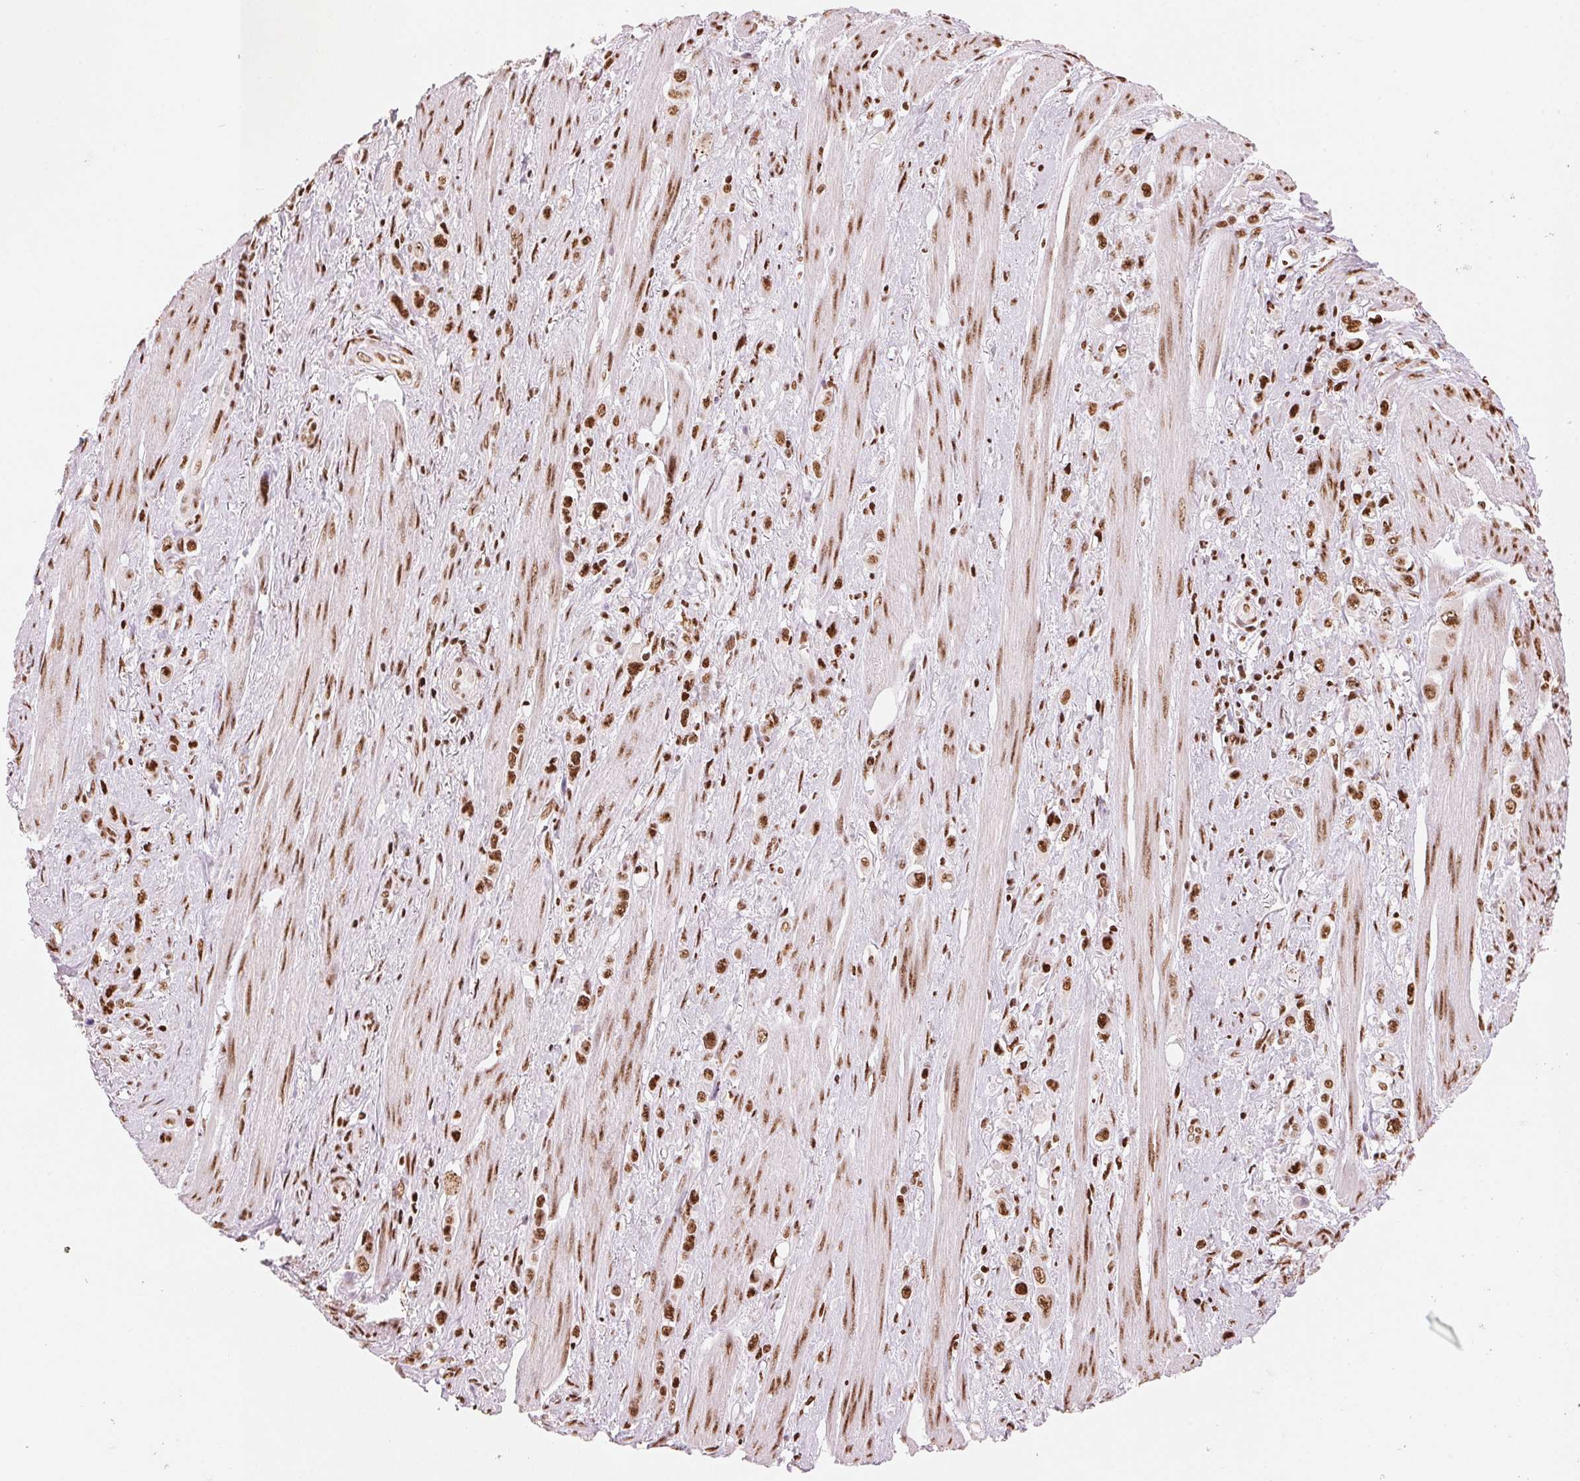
{"staining": {"intensity": "strong", "quantity": ">75%", "location": "nuclear"}, "tissue": "stomach cancer", "cell_type": "Tumor cells", "image_type": "cancer", "snomed": [{"axis": "morphology", "description": "Adenocarcinoma, NOS"}, {"axis": "topography", "description": "Stomach, upper"}], "caption": "Tumor cells exhibit high levels of strong nuclear positivity in approximately >75% of cells in adenocarcinoma (stomach).", "gene": "NXF1", "patient": {"sex": "male", "age": 75}}